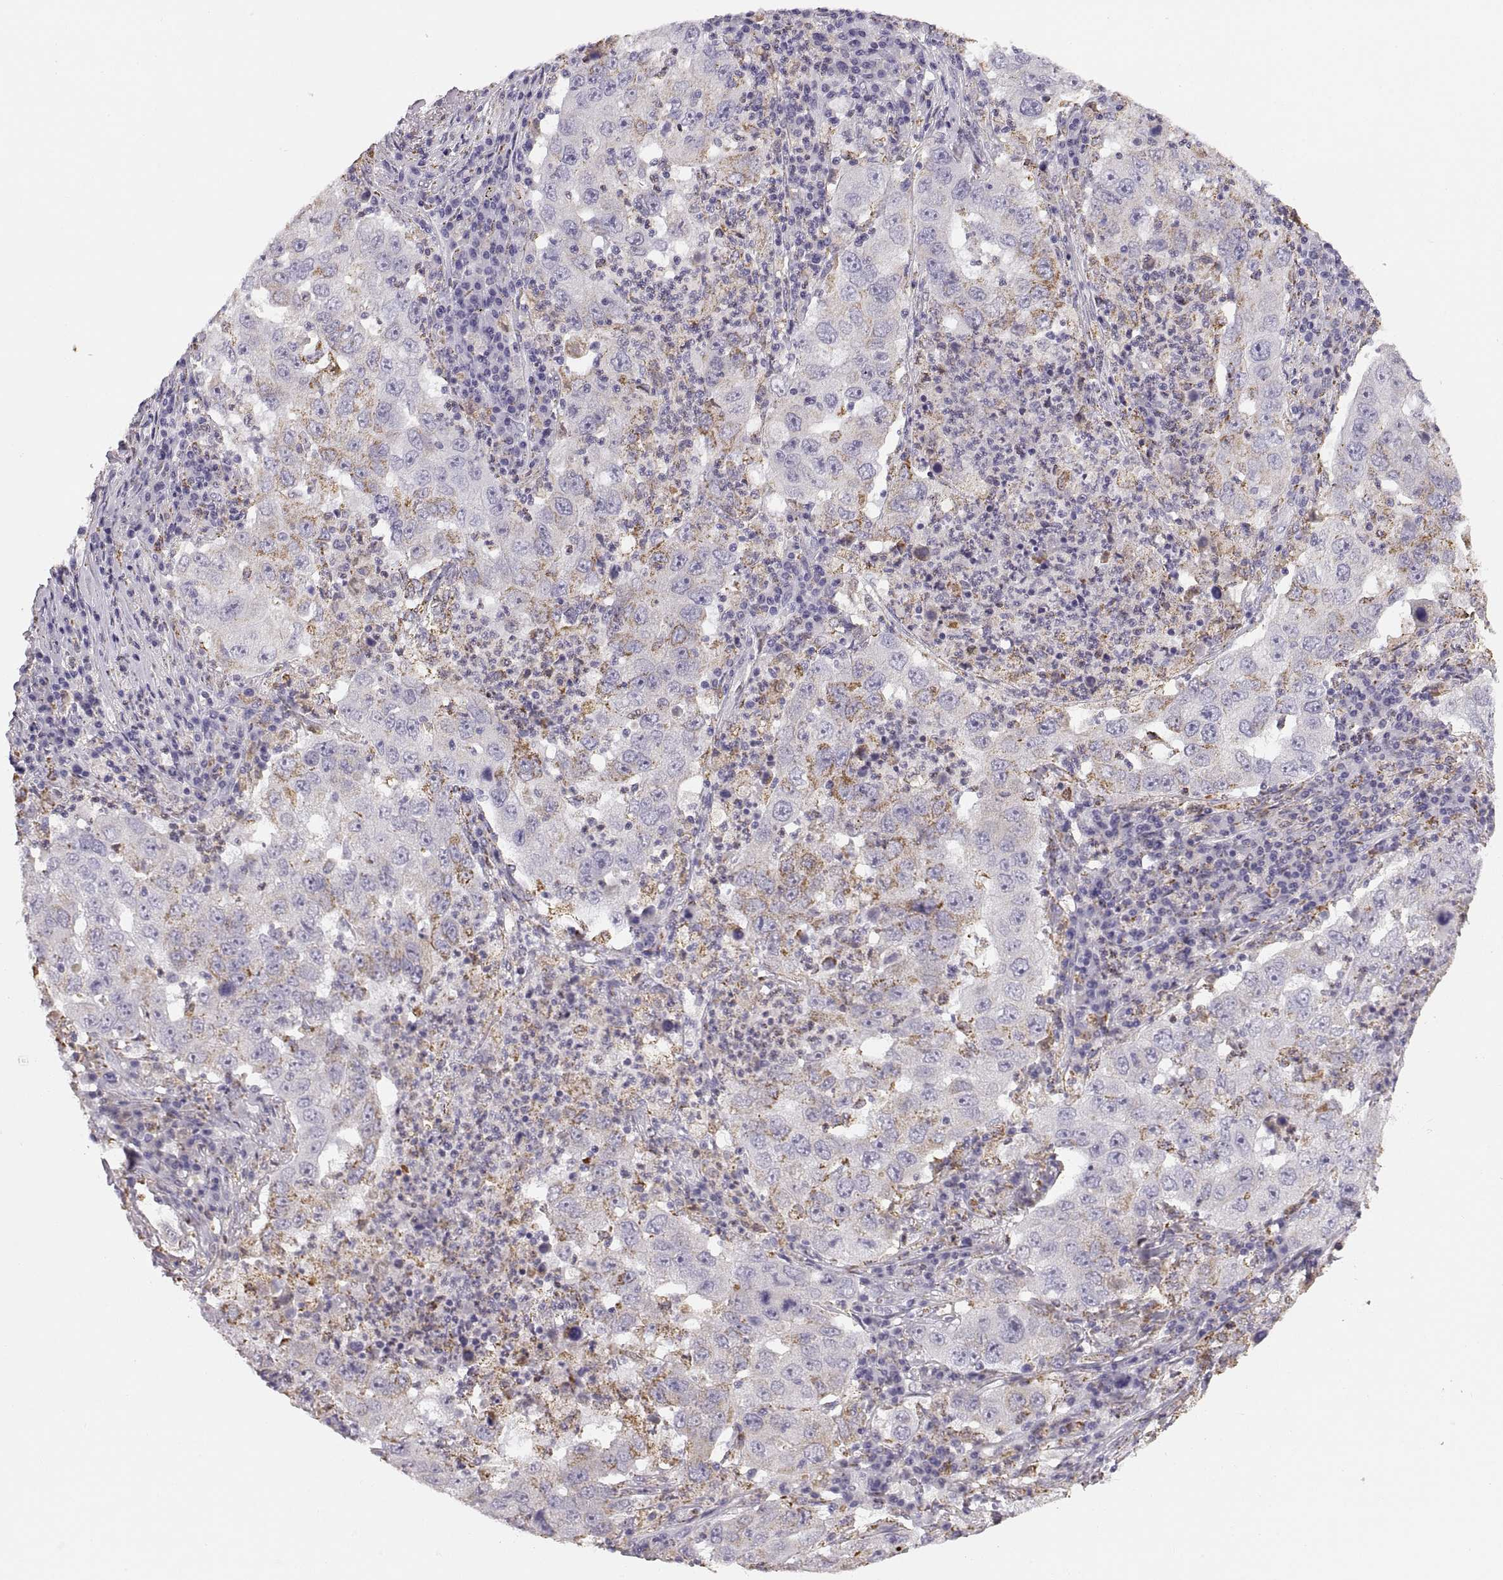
{"staining": {"intensity": "moderate", "quantity": "<25%", "location": "cytoplasmic/membranous"}, "tissue": "lung cancer", "cell_type": "Tumor cells", "image_type": "cancer", "snomed": [{"axis": "morphology", "description": "Adenocarcinoma, NOS"}, {"axis": "topography", "description": "Lung"}], "caption": "Immunohistochemical staining of lung adenocarcinoma reveals moderate cytoplasmic/membranous protein staining in about <25% of tumor cells. Using DAB (3,3'-diaminobenzidine) (brown) and hematoxylin (blue) stains, captured at high magnification using brightfield microscopy.", "gene": "COL9A3", "patient": {"sex": "male", "age": 73}}